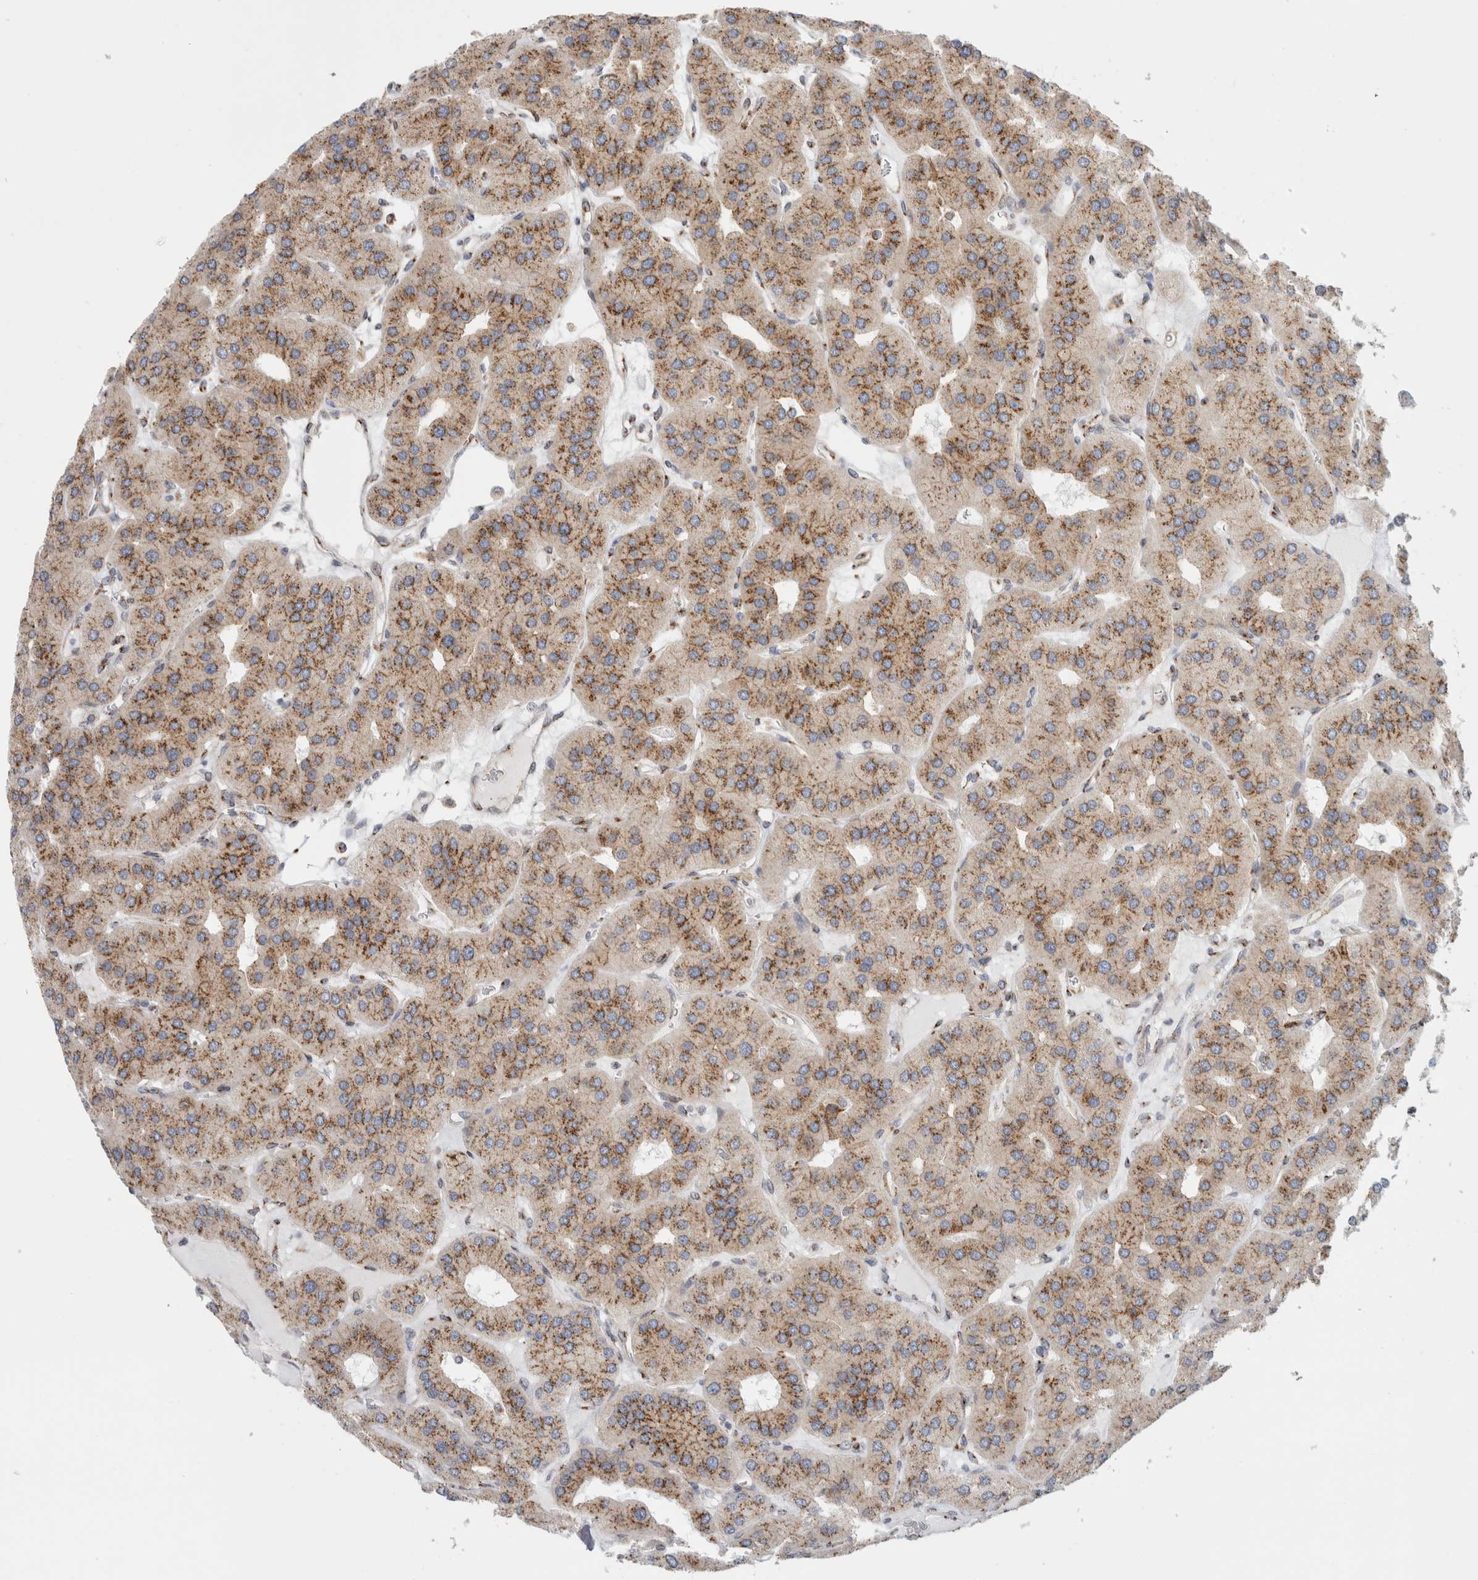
{"staining": {"intensity": "strong", "quantity": ">75%", "location": "cytoplasmic/membranous"}, "tissue": "parathyroid gland", "cell_type": "Glandular cells", "image_type": "normal", "snomed": [{"axis": "morphology", "description": "Normal tissue, NOS"}, {"axis": "morphology", "description": "Adenoma, NOS"}, {"axis": "topography", "description": "Parathyroid gland"}], "caption": "The immunohistochemical stain shows strong cytoplasmic/membranous staining in glandular cells of normal parathyroid gland. (IHC, brightfield microscopy, high magnification).", "gene": "MCFD2", "patient": {"sex": "female", "age": 86}}